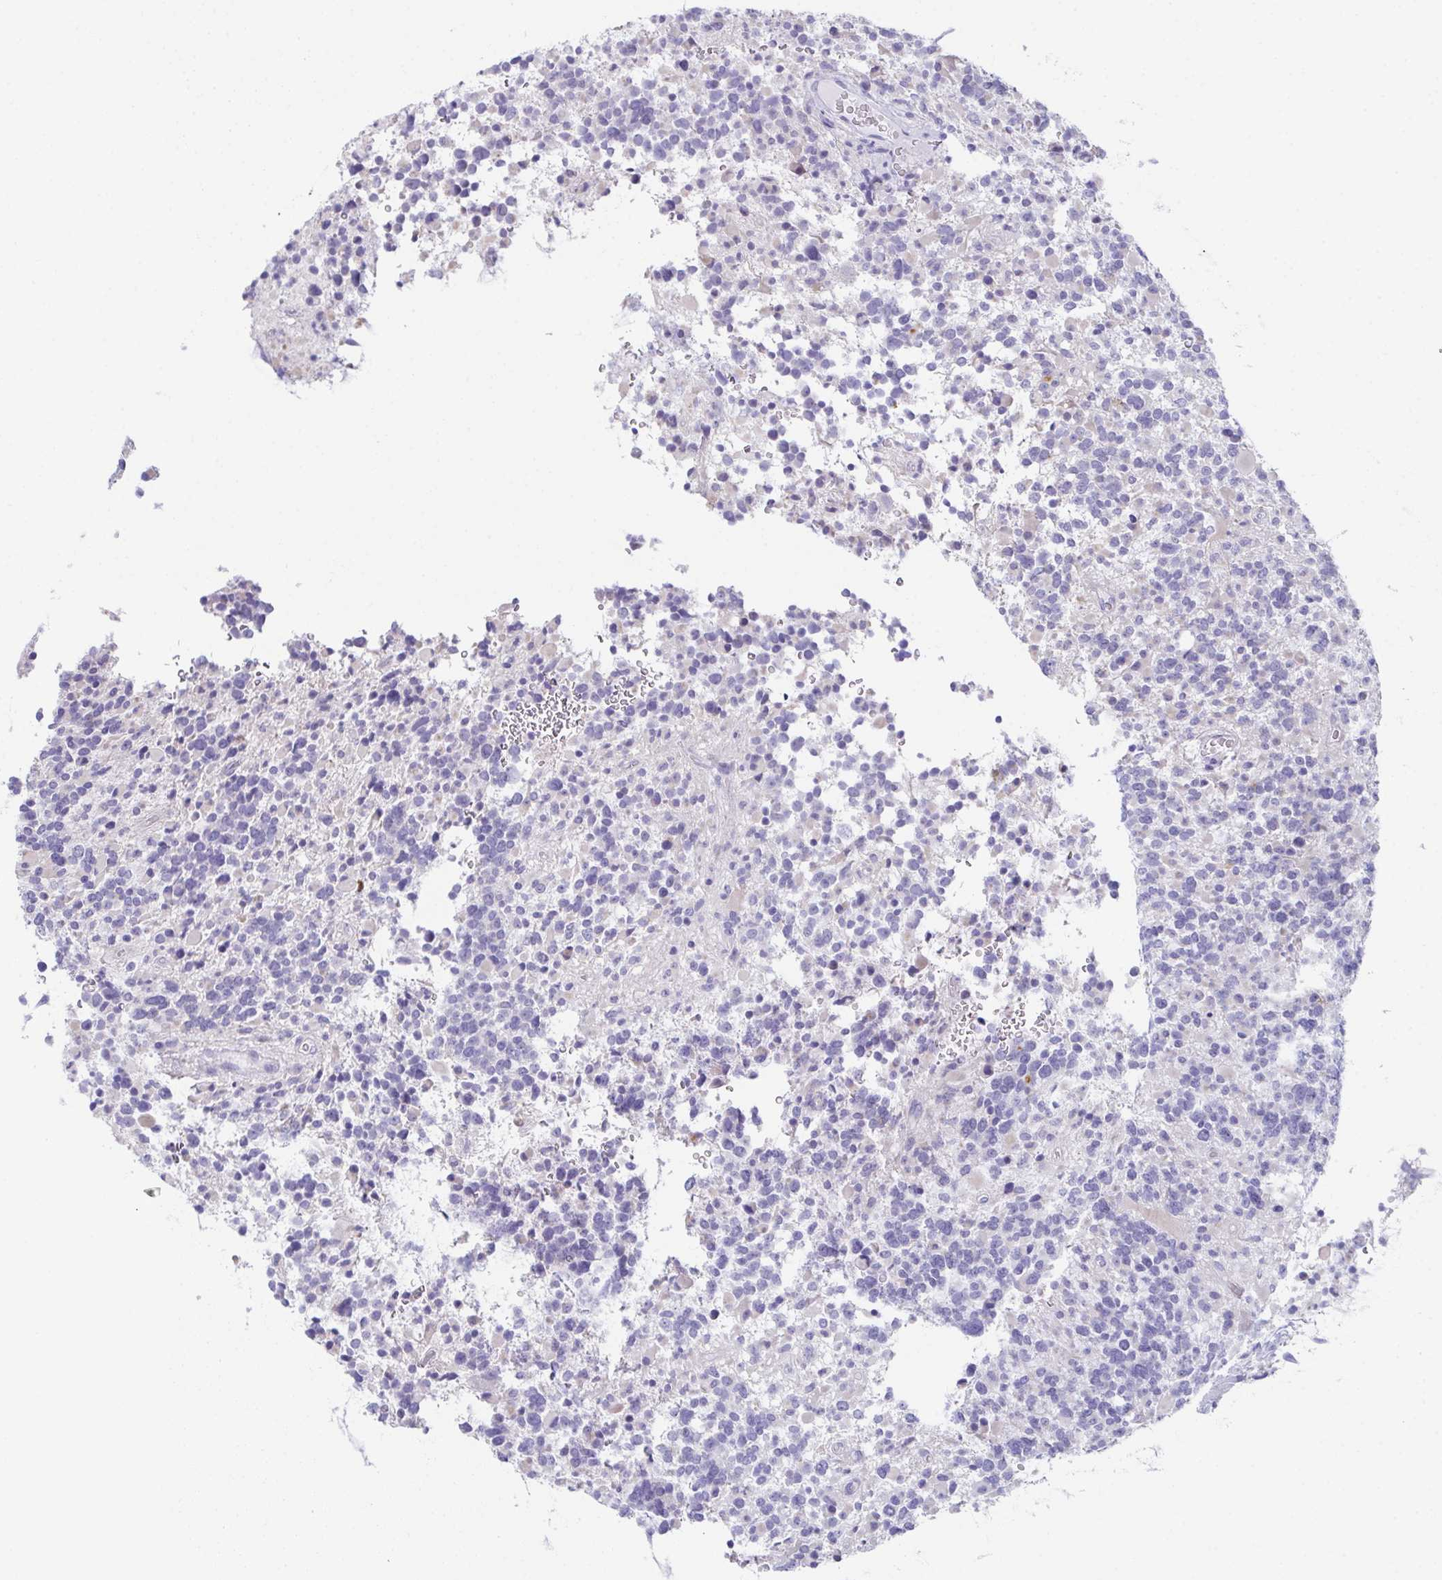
{"staining": {"intensity": "negative", "quantity": "none", "location": "none"}, "tissue": "glioma", "cell_type": "Tumor cells", "image_type": "cancer", "snomed": [{"axis": "morphology", "description": "Glioma, malignant, High grade"}, {"axis": "topography", "description": "Brain"}], "caption": "This micrograph is of malignant glioma (high-grade) stained with IHC to label a protein in brown with the nuclei are counter-stained blue. There is no positivity in tumor cells. The staining is performed using DAB (3,3'-diaminobenzidine) brown chromogen with nuclei counter-stained in using hematoxylin.", "gene": "TEX19", "patient": {"sex": "female", "age": 40}}